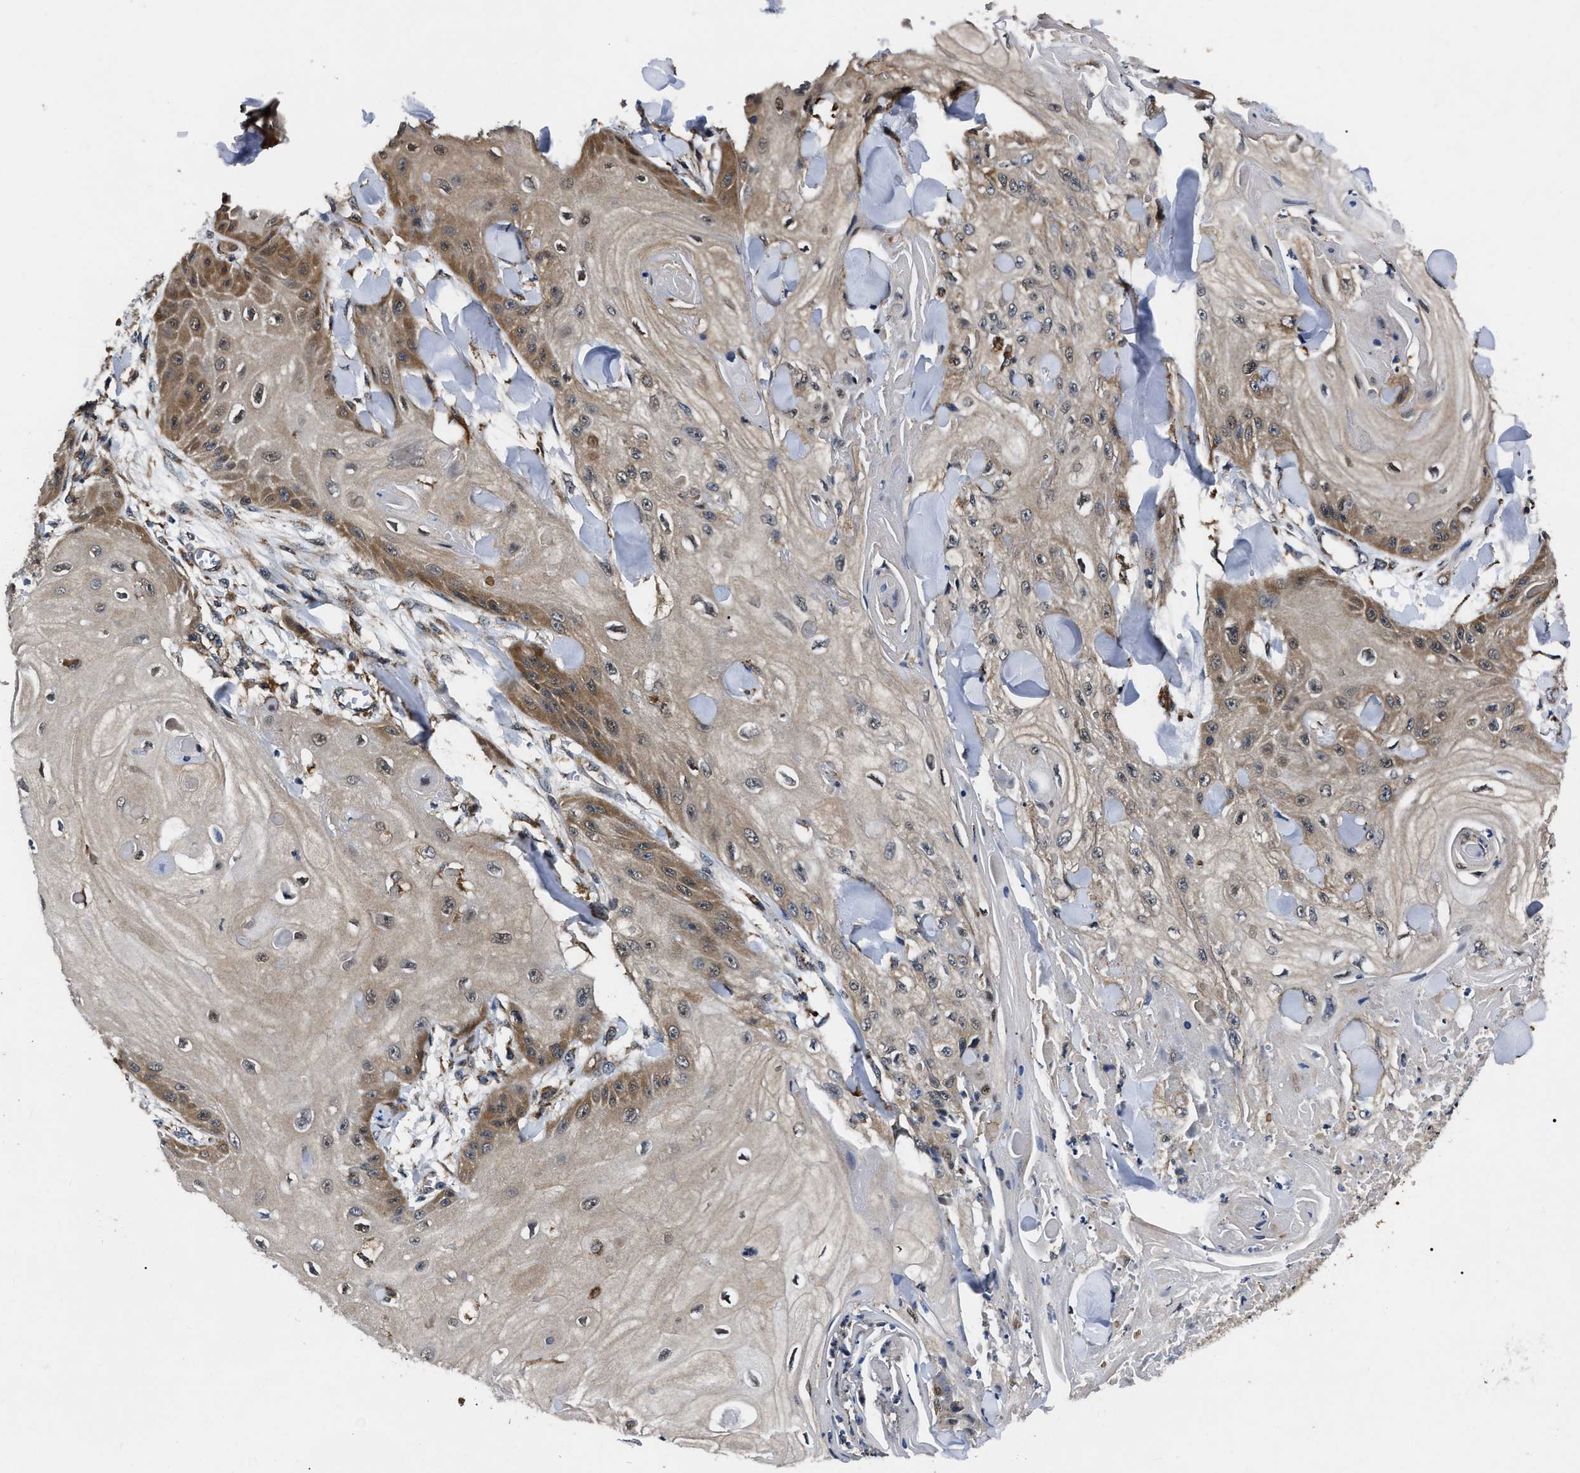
{"staining": {"intensity": "moderate", "quantity": ">75%", "location": "cytoplasmic/membranous"}, "tissue": "skin cancer", "cell_type": "Tumor cells", "image_type": "cancer", "snomed": [{"axis": "morphology", "description": "Squamous cell carcinoma, NOS"}, {"axis": "topography", "description": "Skin"}], "caption": "Protein expression analysis of skin cancer reveals moderate cytoplasmic/membranous positivity in approximately >75% of tumor cells. (IHC, brightfield microscopy, high magnification).", "gene": "GET4", "patient": {"sex": "male", "age": 74}}